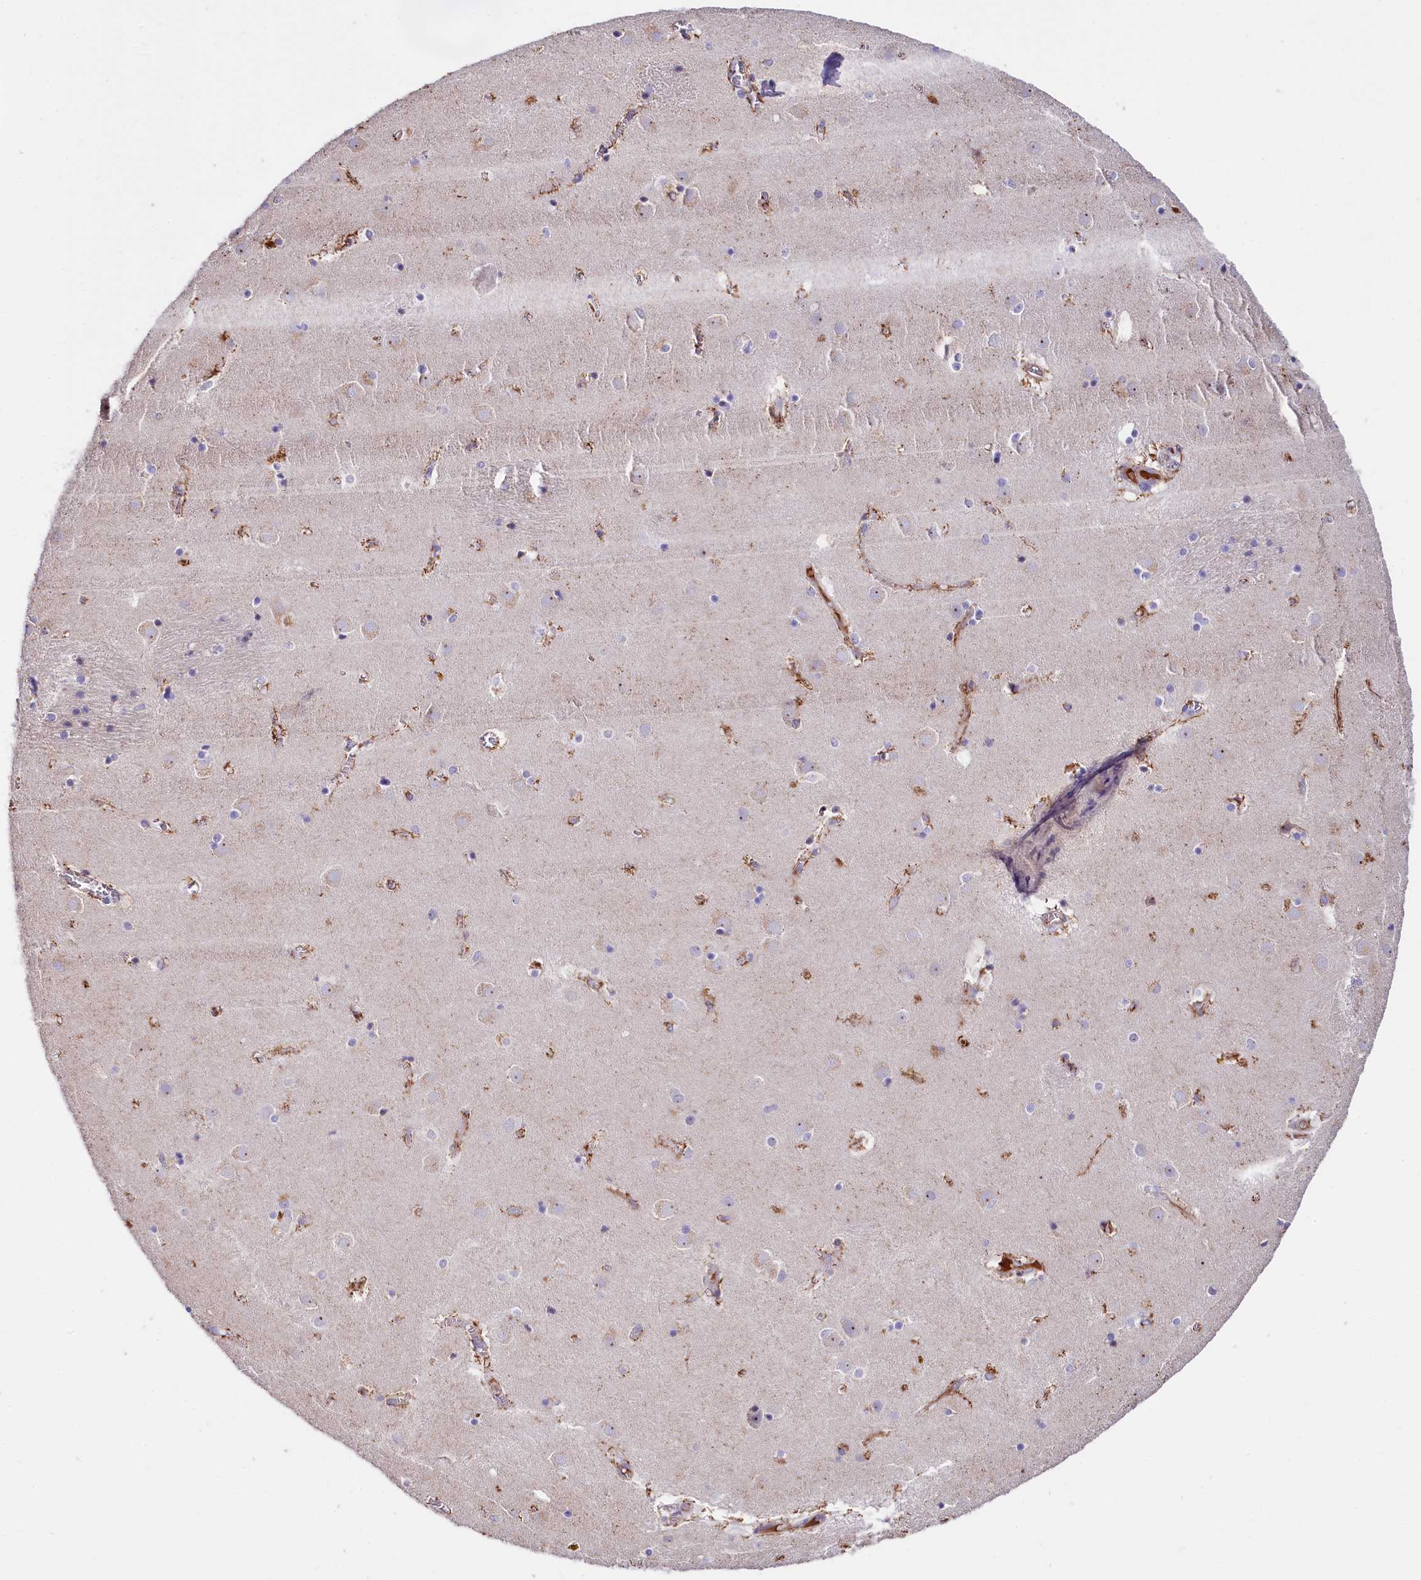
{"staining": {"intensity": "negative", "quantity": "none", "location": "none"}, "tissue": "caudate", "cell_type": "Glial cells", "image_type": "normal", "snomed": [{"axis": "morphology", "description": "Normal tissue, NOS"}, {"axis": "topography", "description": "Lateral ventricle wall"}], "caption": "This is a micrograph of immunohistochemistry (IHC) staining of benign caudate, which shows no positivity in glial cells. (Brightfield microscopy of DAB (3,3'-diaminobenzidine) IHC at high magnification).", "gene": "RPUSD3", "patient": {"sex": "male", "age": 70}}